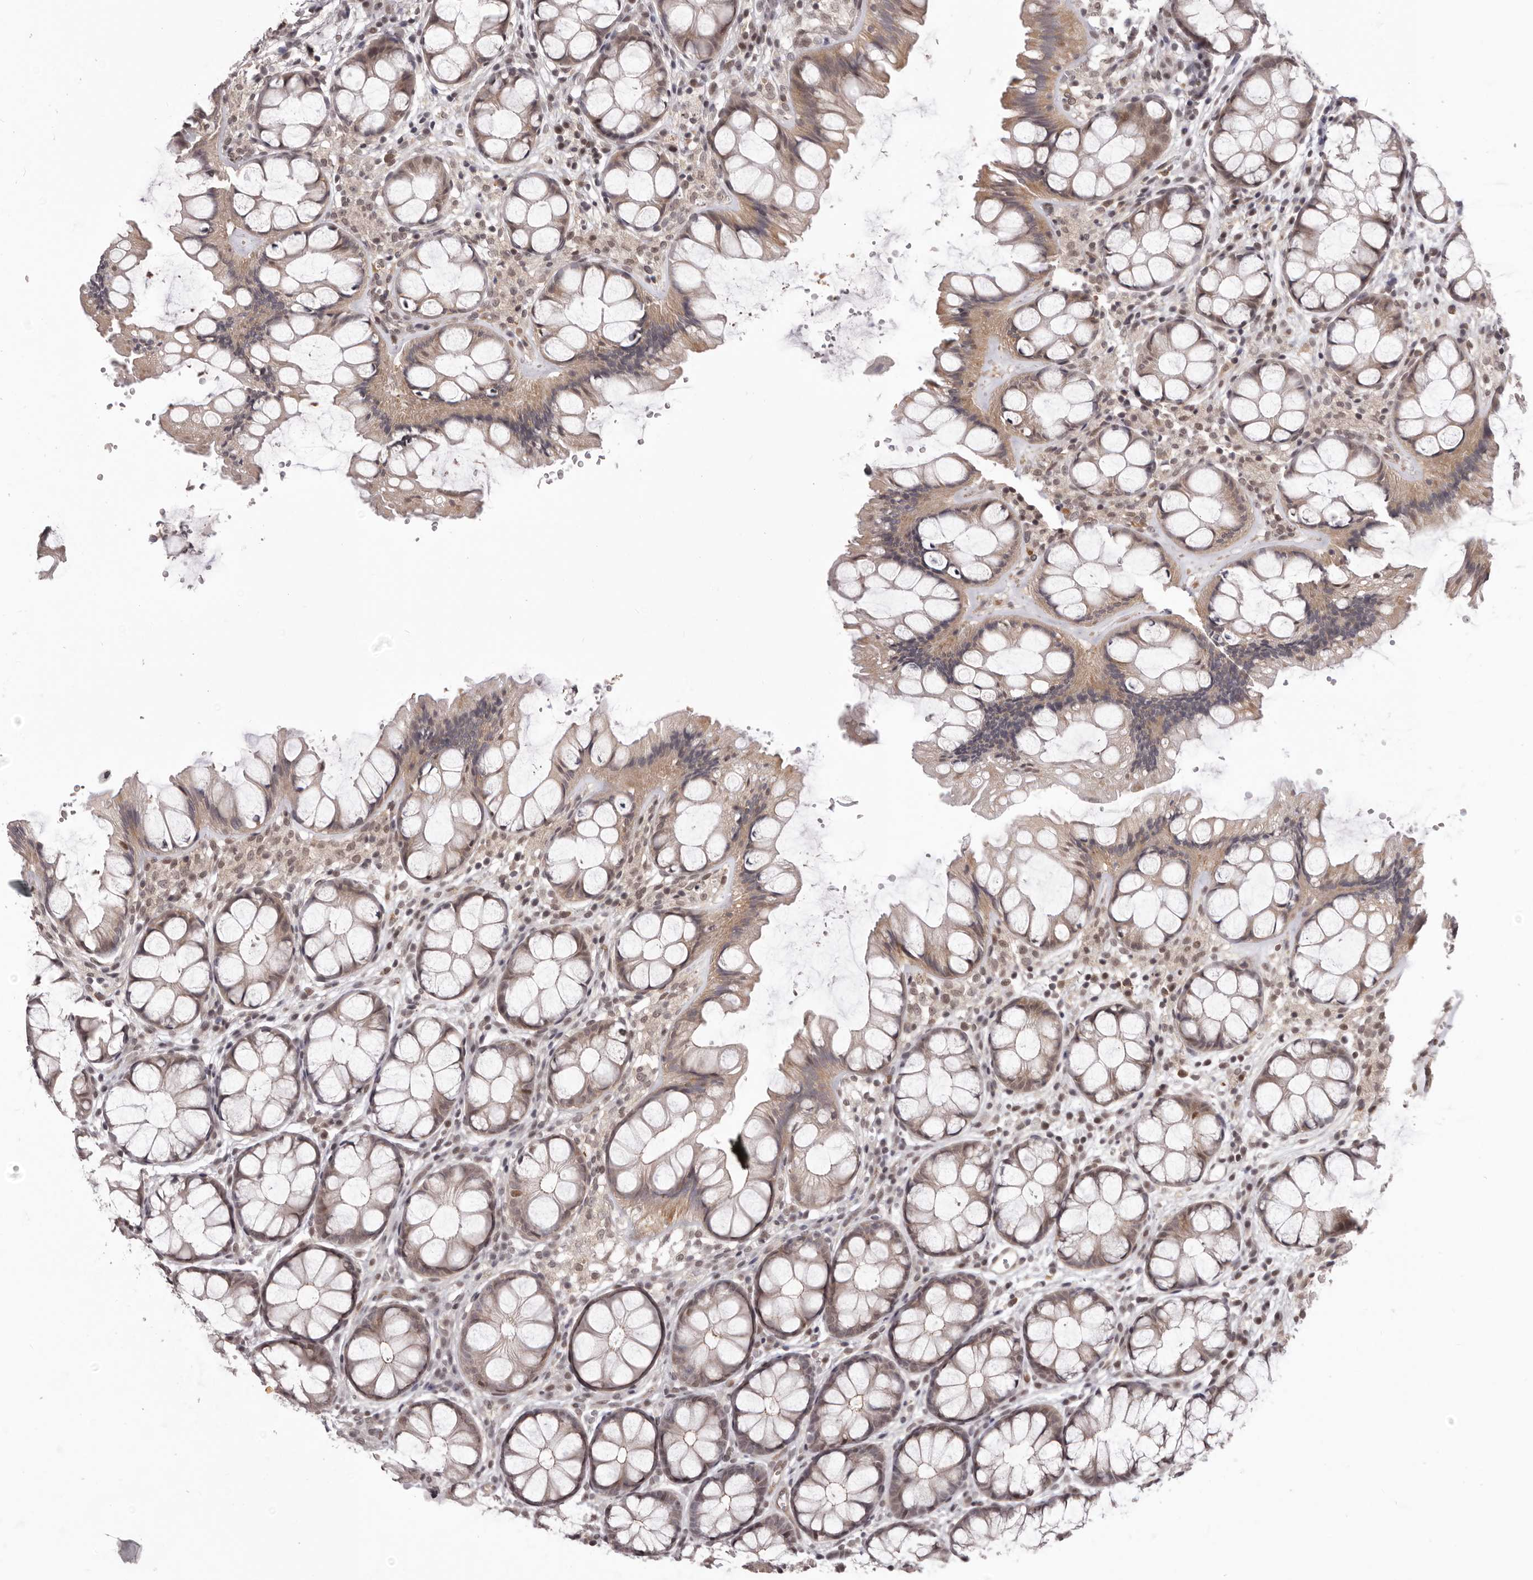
{"staining": {"intensity": "weak", "quantity": ">75%", "location": "cytoplasmic/membranous,nuclear"}, "tissue": "colon", "cell_type": "Endothelial cells", "image_type": "normal", "snomed": [{"axis": "morphology", "description": "Normal tissue, NOS"}, {"axis": "topography", "description": "Colon"}], "caption": "Brown immunohistochemical staining in unremarkable human colon displays weak cytoplasmic/membranous,nuclear staining in about >75% of endothelial cells.", "gene": "RNF2", "patient": {"sex": "male", "age": 47}}